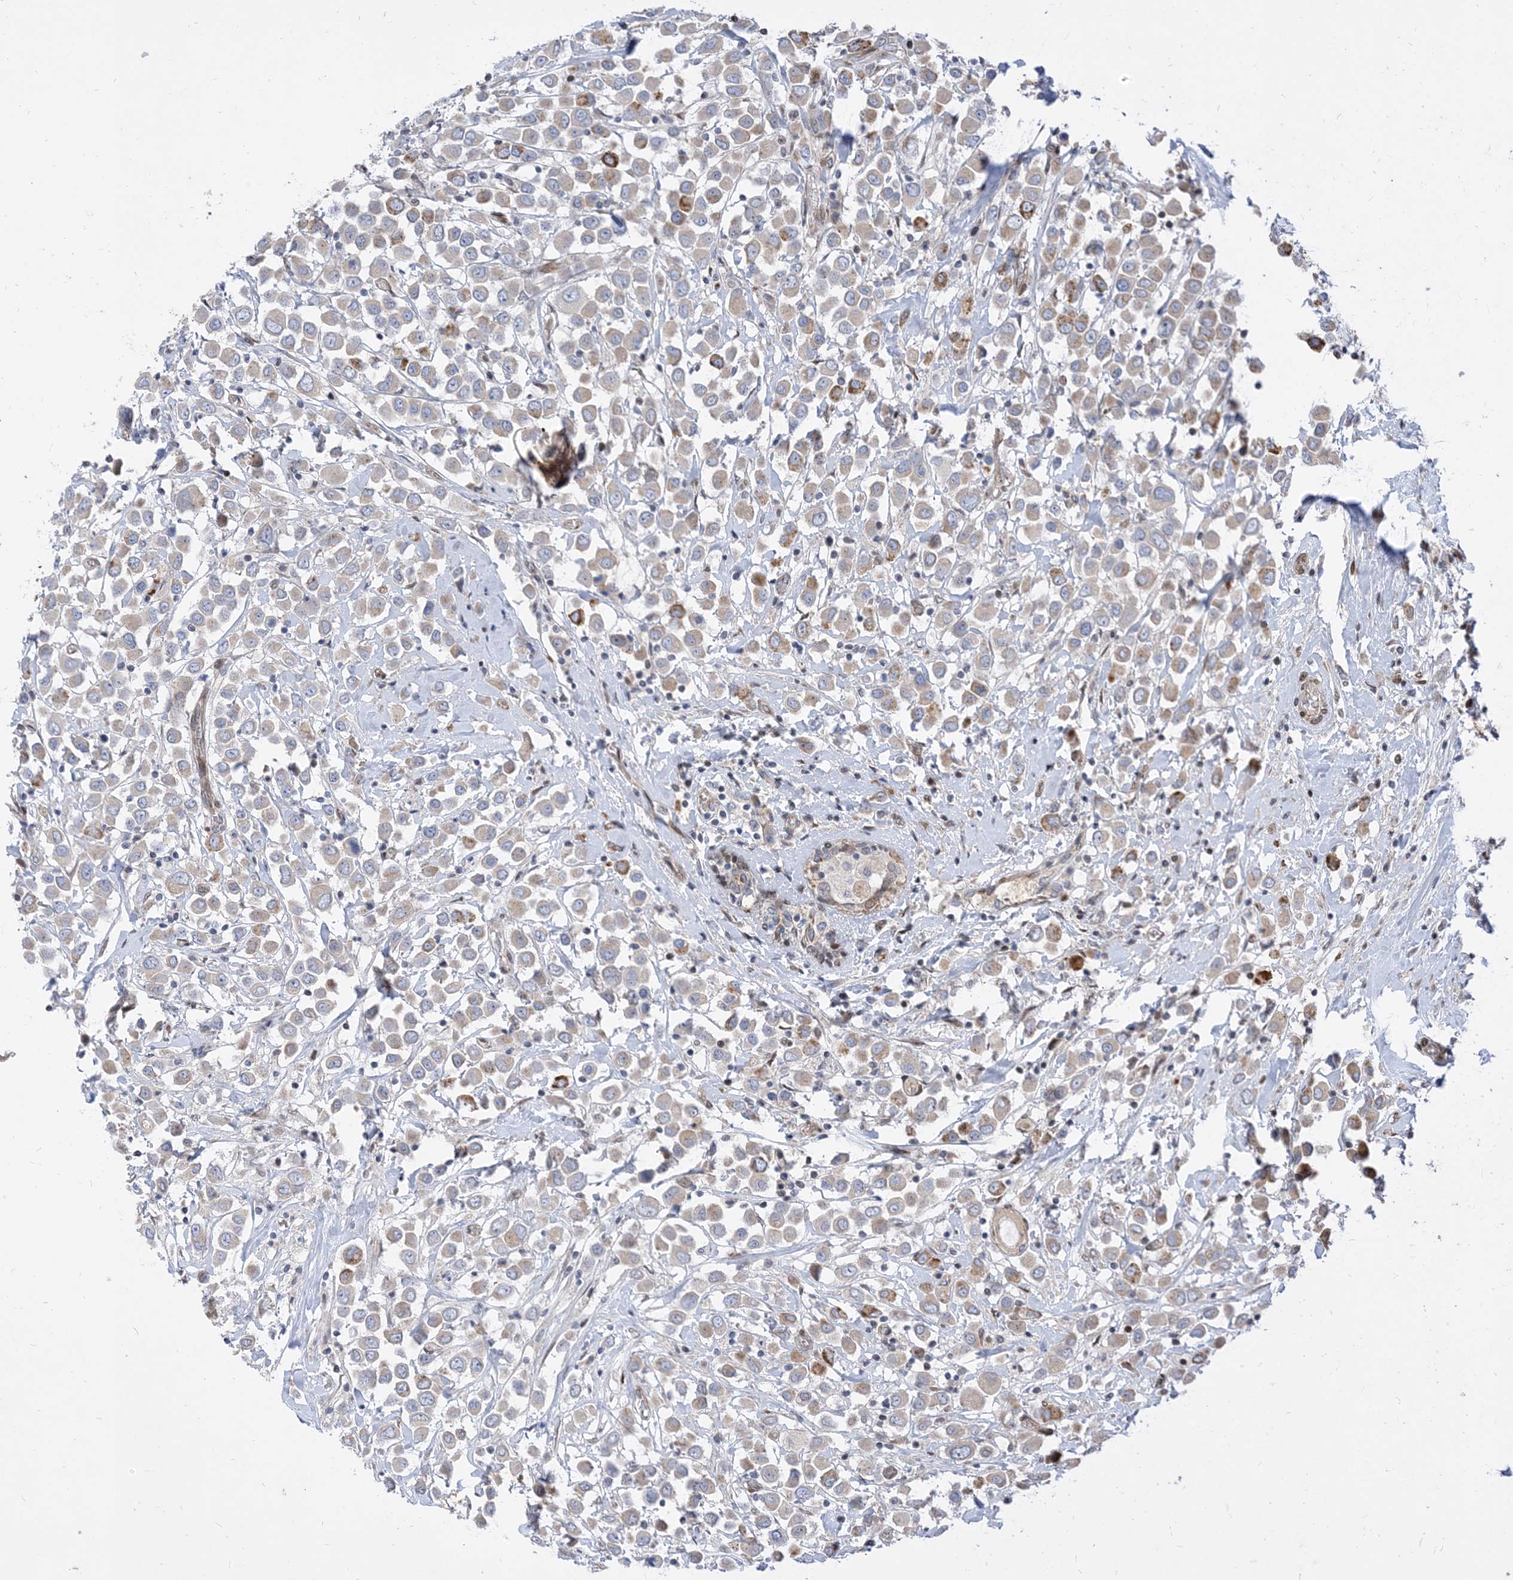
{"staining": {"intensity": "moderate", "quantity": "<25%", "location": "cytoplasmic/membranous"}, "tissue": "breast cancer", "cell_type": "Tumor cells", "image_type": "cancer", "snomed": [{"axis": "morphology", "description": "Duct carcinoma"}, {"axis": "topography", "description": "Breast"}], "caption": "Brown immunohistochemical staining in human breast cancer (infiltrating ductal carcinoma) reveals moderate cytoplasmic/membranous positivity in approximately <25% of tumor cells. (DAB (3,3'-diaminobenzidine) = brown stain, brightfield microscopy at high magnification).", "gene": "TYSND1", "patient": {"sex": "female", "age": 61}}